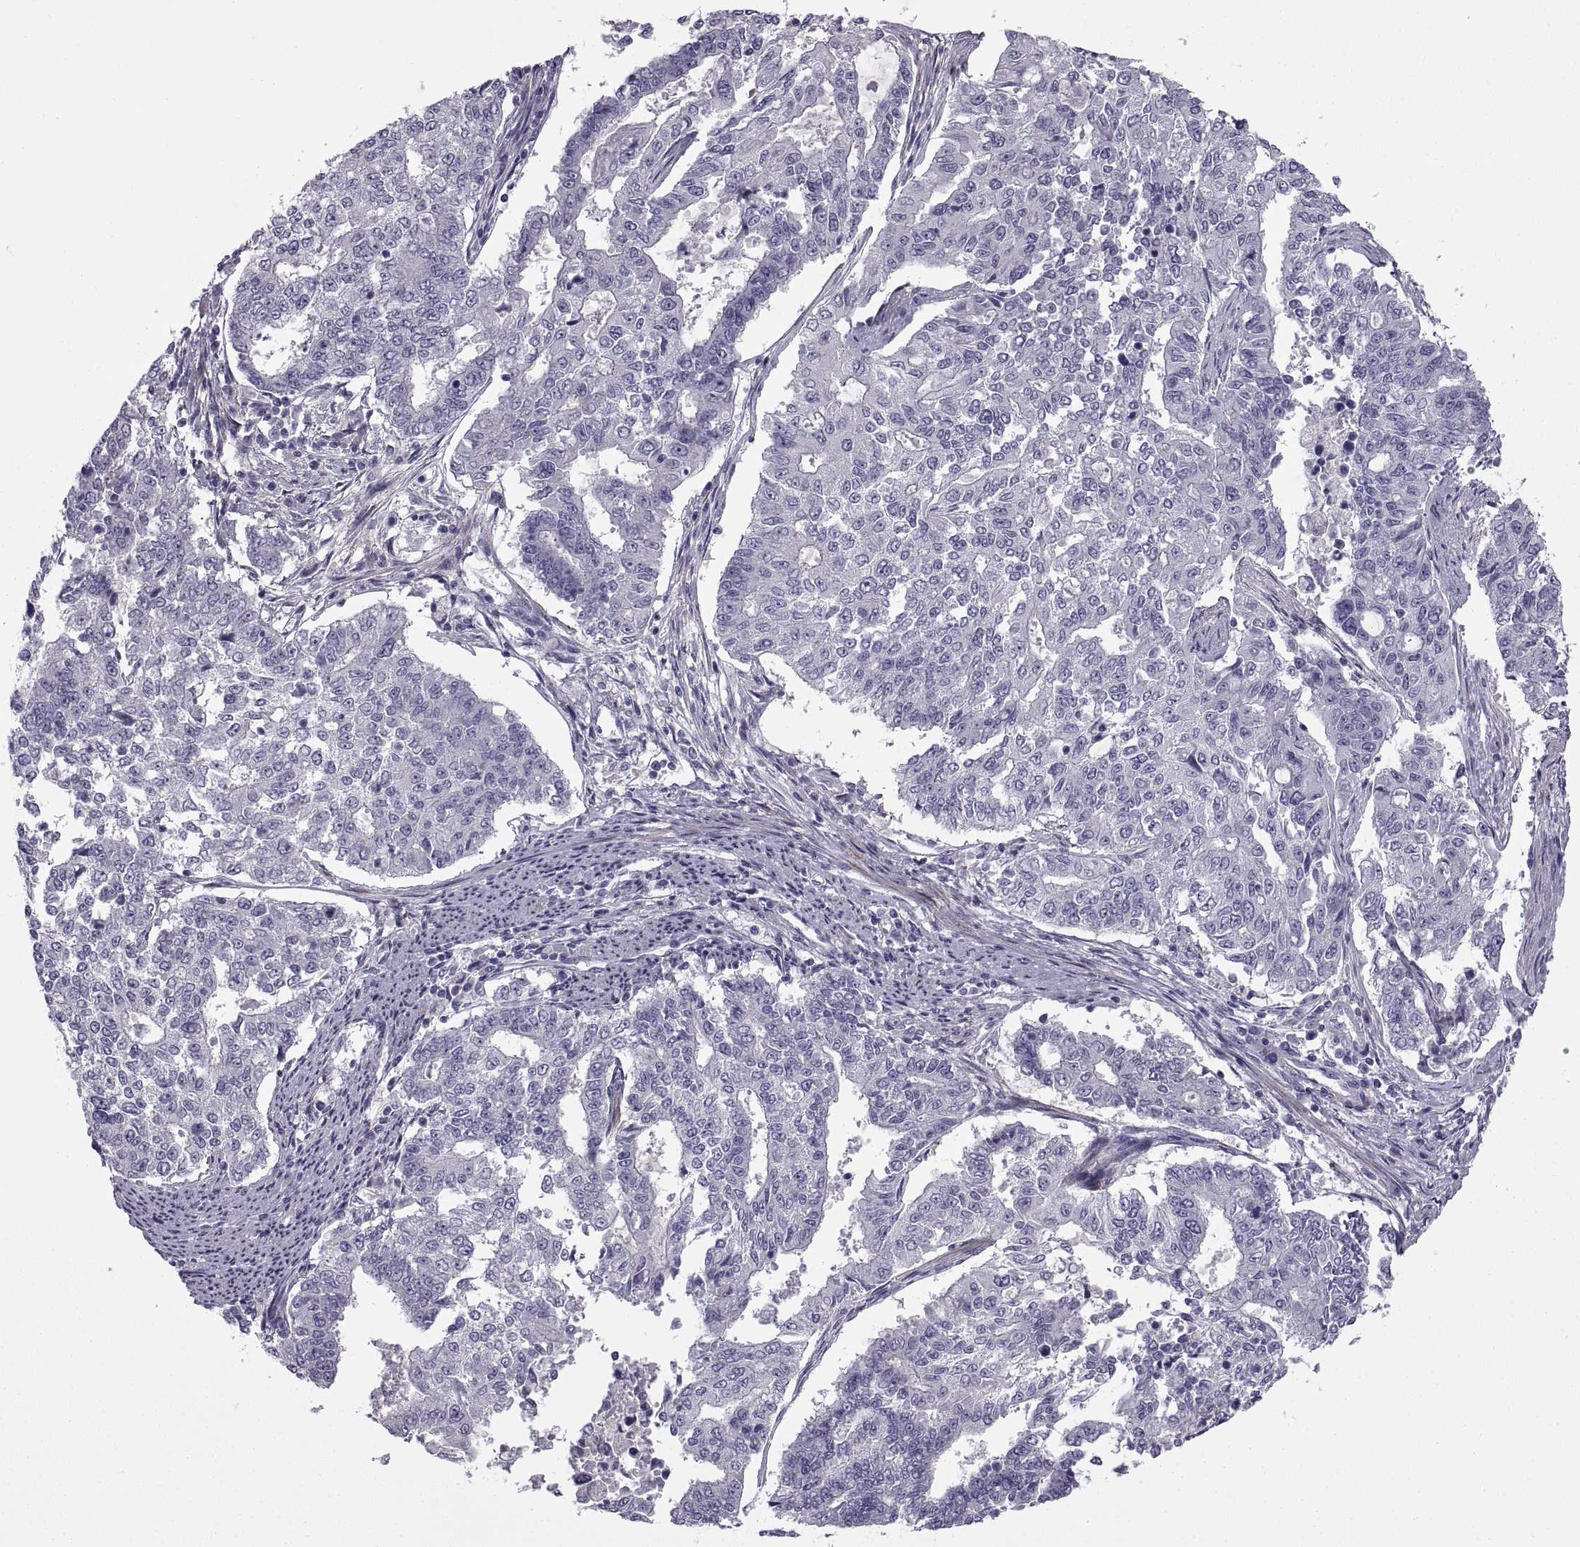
{"staining": {"intensity": "negative", "quantity": "none", "location": "none"}, "tissue": "endometrial cancer", "cell_type": "Tumor cells", "image_type": "cancer", "snomed": [{"axis": "morphology", "description": "Adenocarcinoma, NOS"}, {"axis": "topography", "description": "Uterus"}], "caption": "Immunohistochemistry micrograph of neoplastic tissue: endometrial cancer (adenocarcinoma) stained with DAB displays no significant protein staining in tumor cells.", "gene": "BSPH1", "patient": {"sex": "female", "age": 59}}